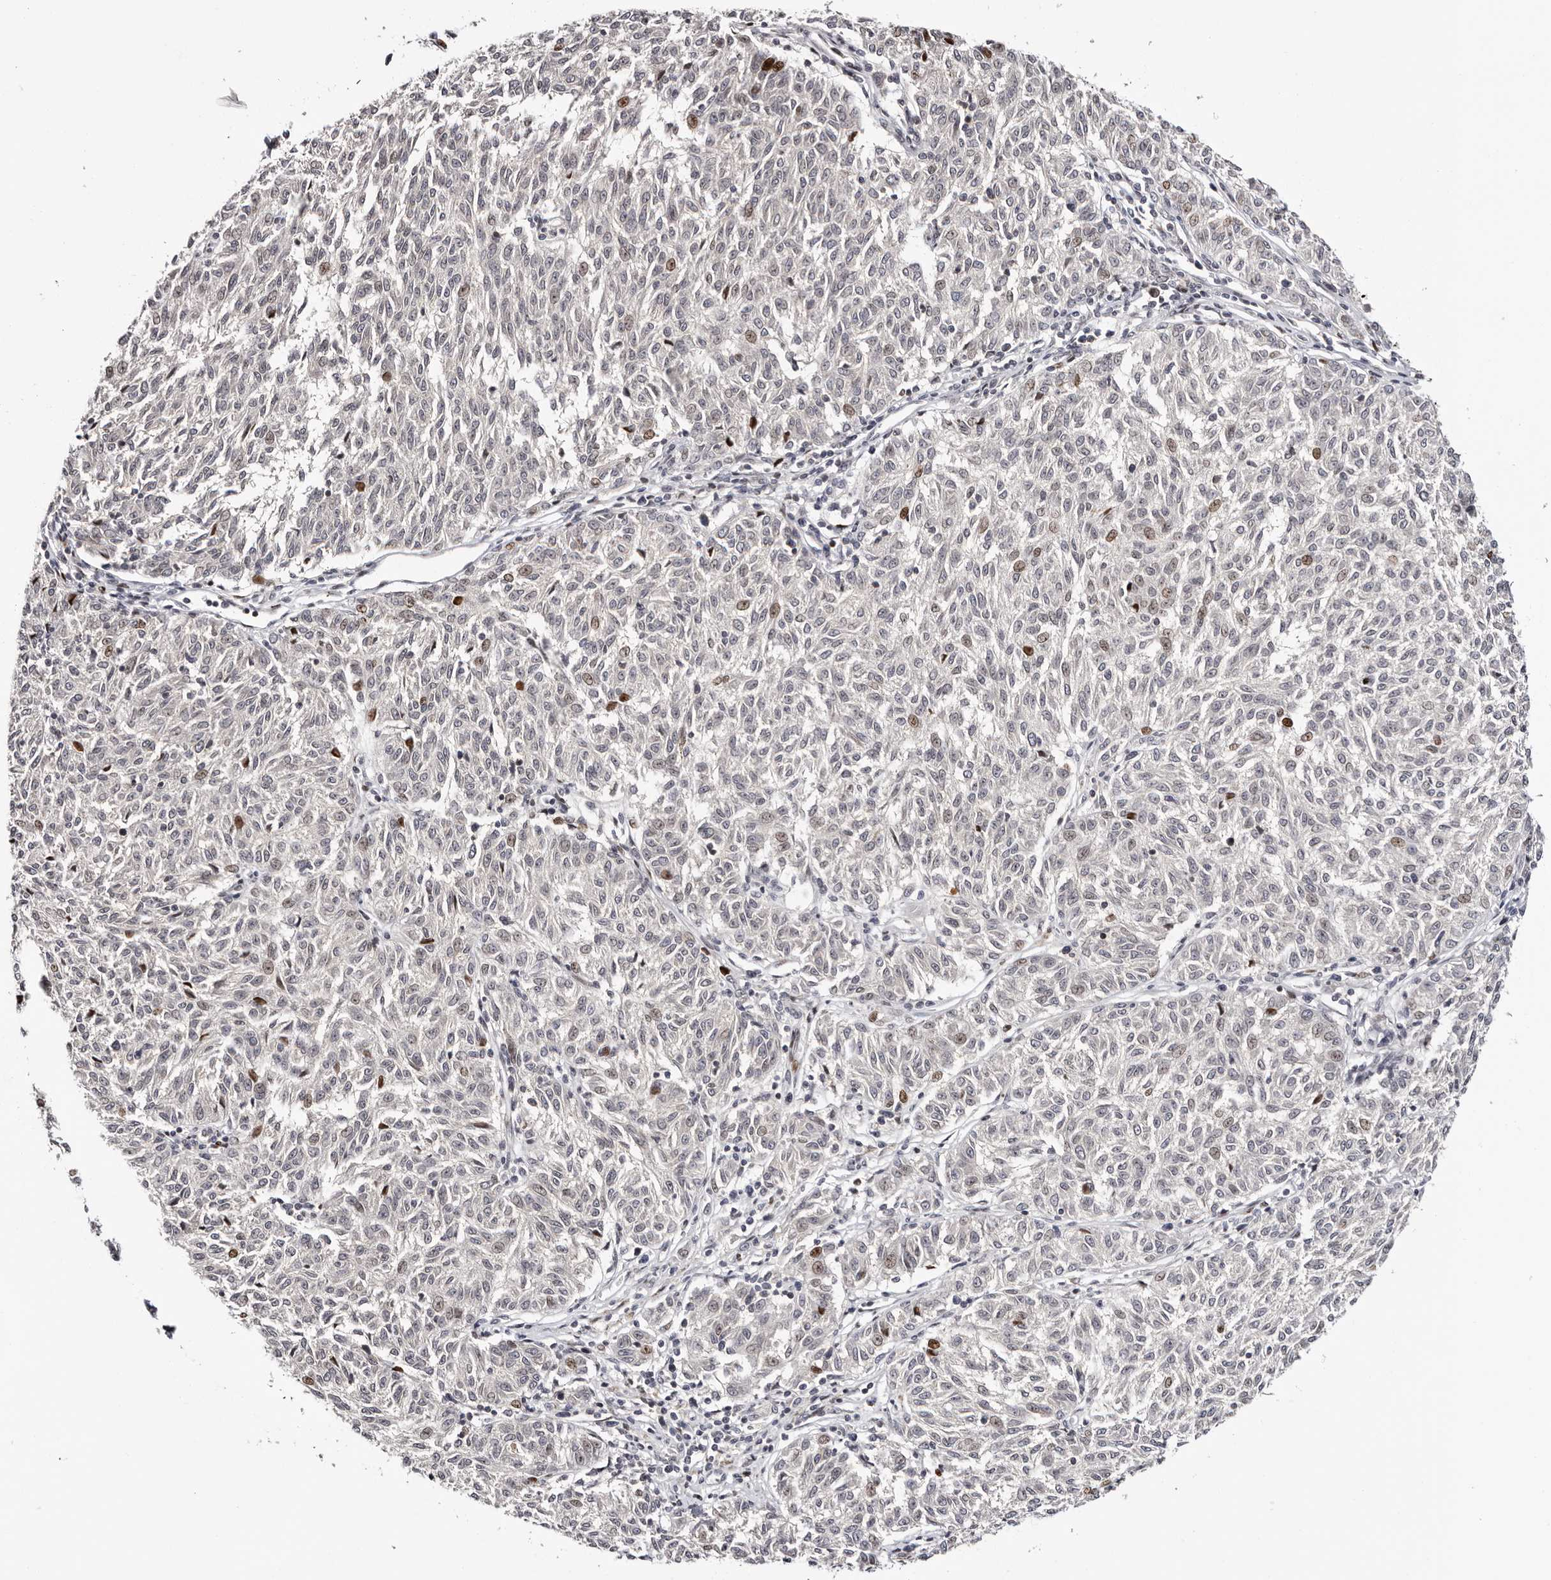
{"staining": {"intensity": "moderate", "quantity": "<25%", "location": "nuclear"}, "tissue": "melanoma", "cell_type": "Tumor cells", "image_type": "cancer", "snomed": [{"axis": "morphology", "description": "Malignant melanoma, NOS"}, {"axis": "topography", "description": "Skin"}], "caption": "Human melanoma stained with a brown dye displays moderate nuclear positive expression in about <25% of tumor cells.", "gene": "NUP153", "patient": {"sex": "female", "age": 72}}